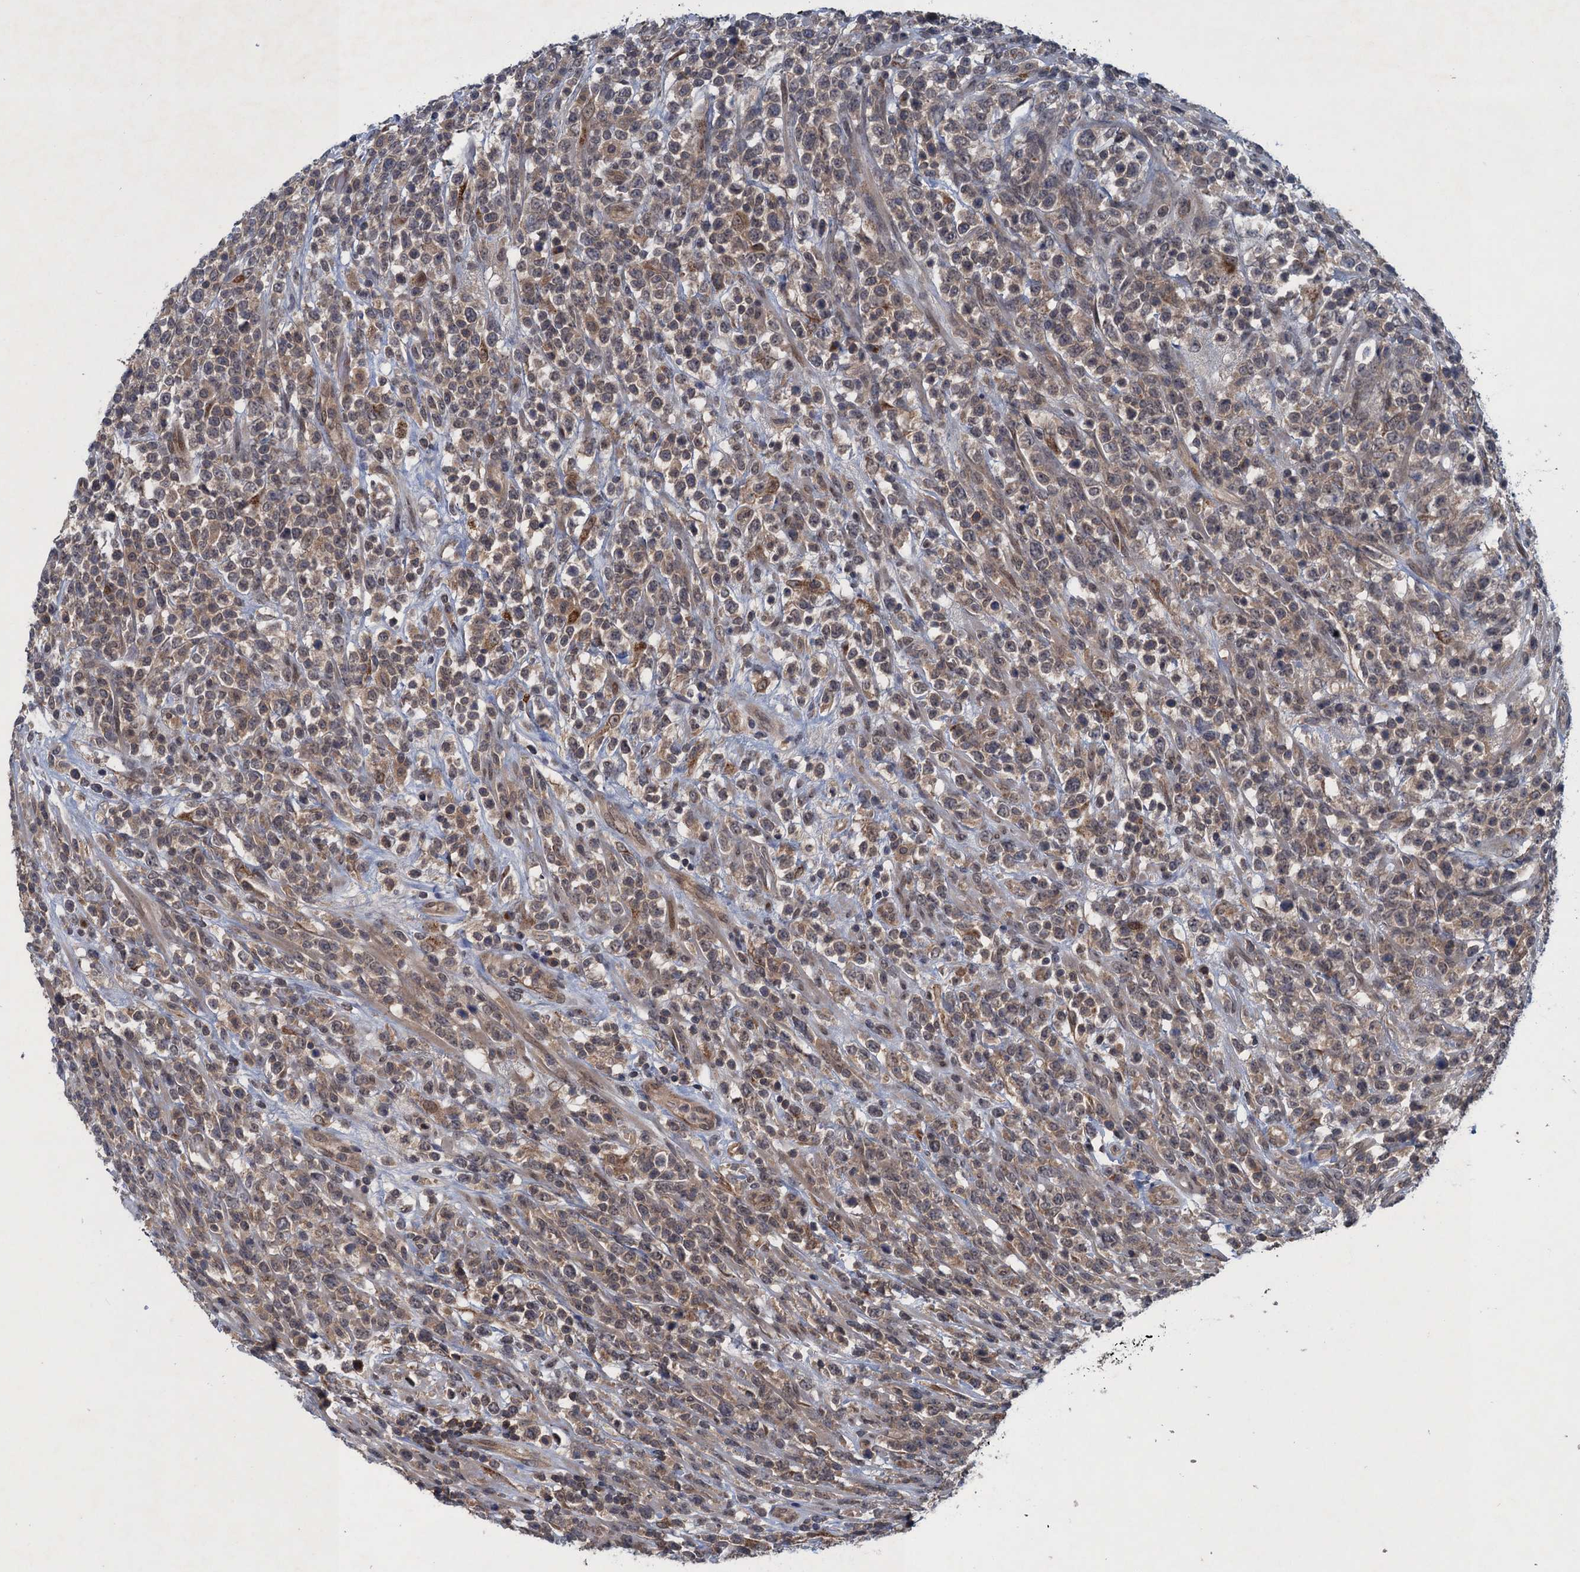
{"staining": {"intensity": "weak", "quantity": ">75%", "location": "cytoplasmic/membranous"}, "tissue": "lymphoma", "cell_type": "Tumor cells", "image_type": "cancer", "snomed": [{"axis": "morphology", "description": "Malignant lymphoma, non-Hodgkin's type, High grade"}, {"axis": "topography", "description": "Colon"}], "caption": "Protein expression analysis of human high-grade malignant lymphoma, non-Hodgkin's type reveals weak cytoplasmic/membranous staining in approximately >75% of tumor cells.", "gene": "RNF165", "patient": {"sex": "female", "age": 53}}